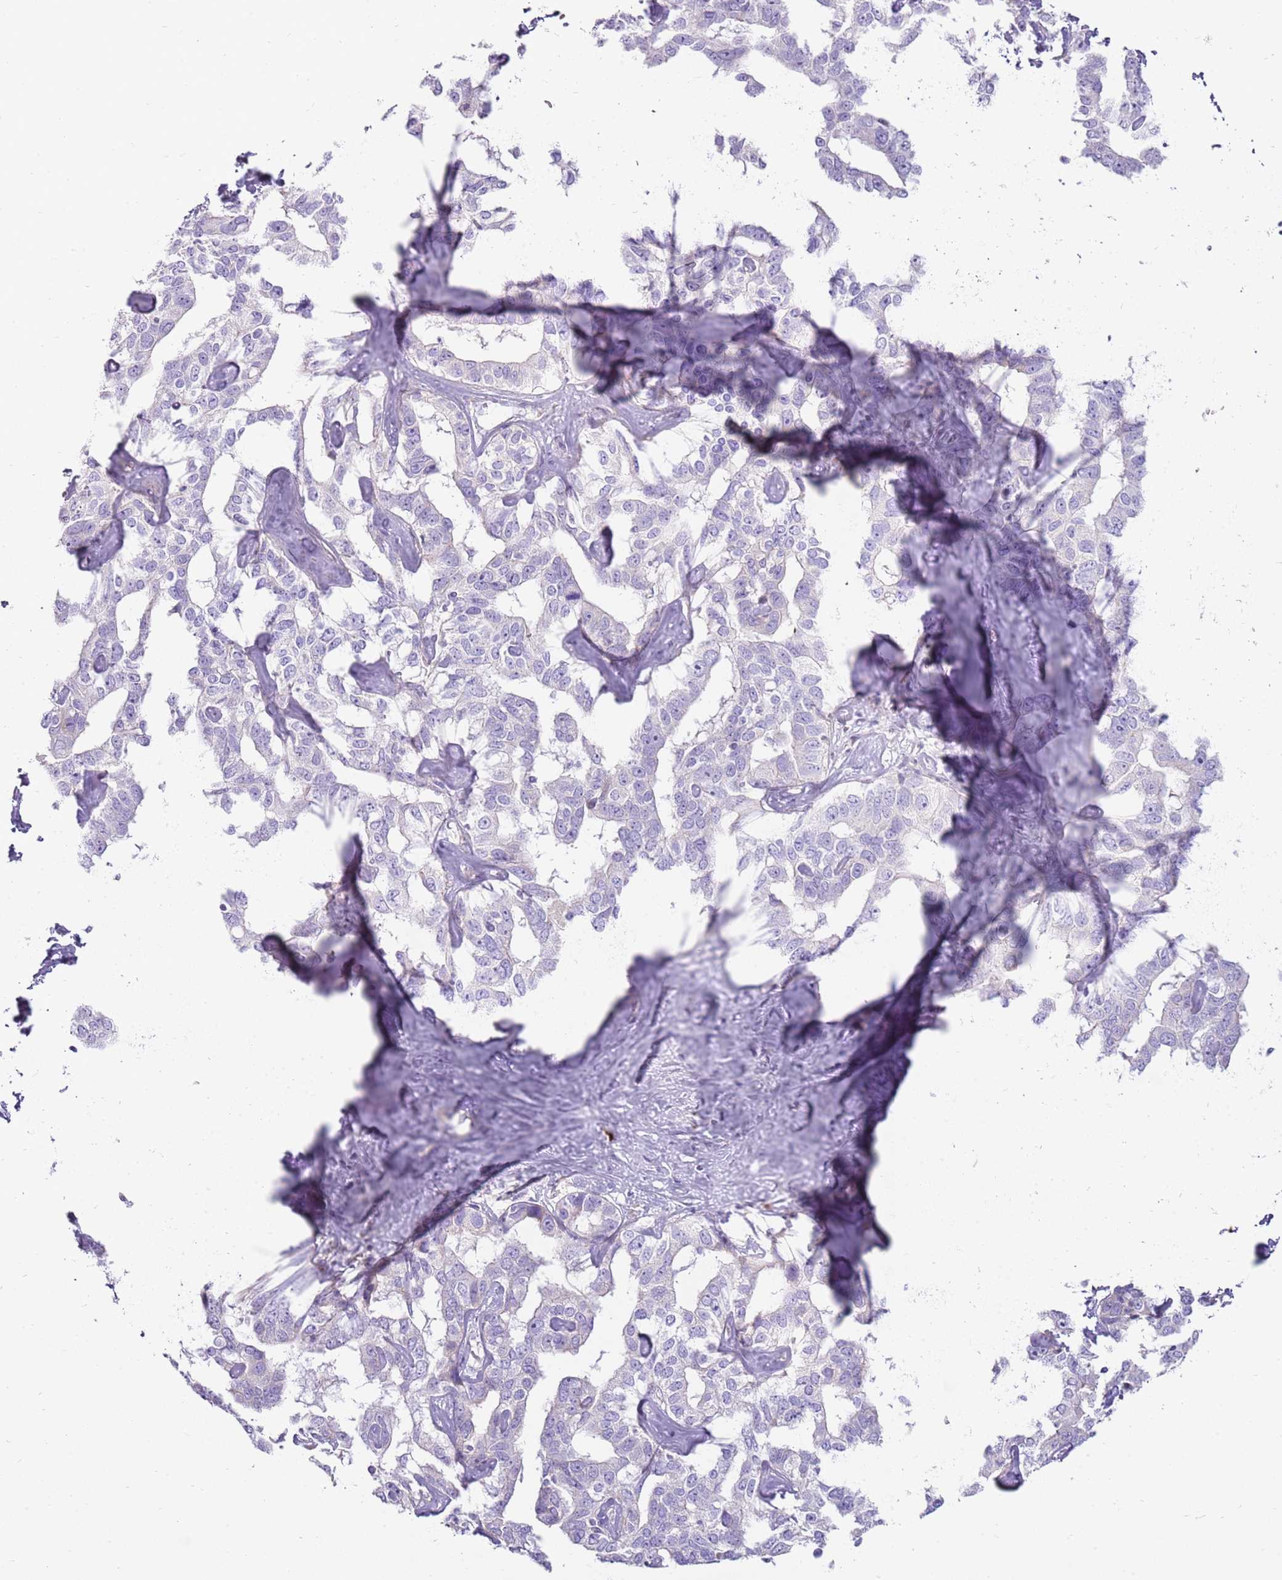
{"staining": {"intensity": "negative", "quantity": "none", "location": "none"}, "tissue": "liver cancer", "cell_type": "Tumor cells", "image_type": "cancer", "snomed": [{"axis": "morphology", "description": "Cholangiocarcinoma"}, {"axis": "topography", "description": "Liver"}], "caption": "High power microscopy histopathology image of an immunohistochemistry (IHC) micrograph of liver cancer (cholangiocarcinoma), revealing no significant expression in tumor cells.", "gene": "MCUB", "patient": {"sex": "male", "age": 59}}